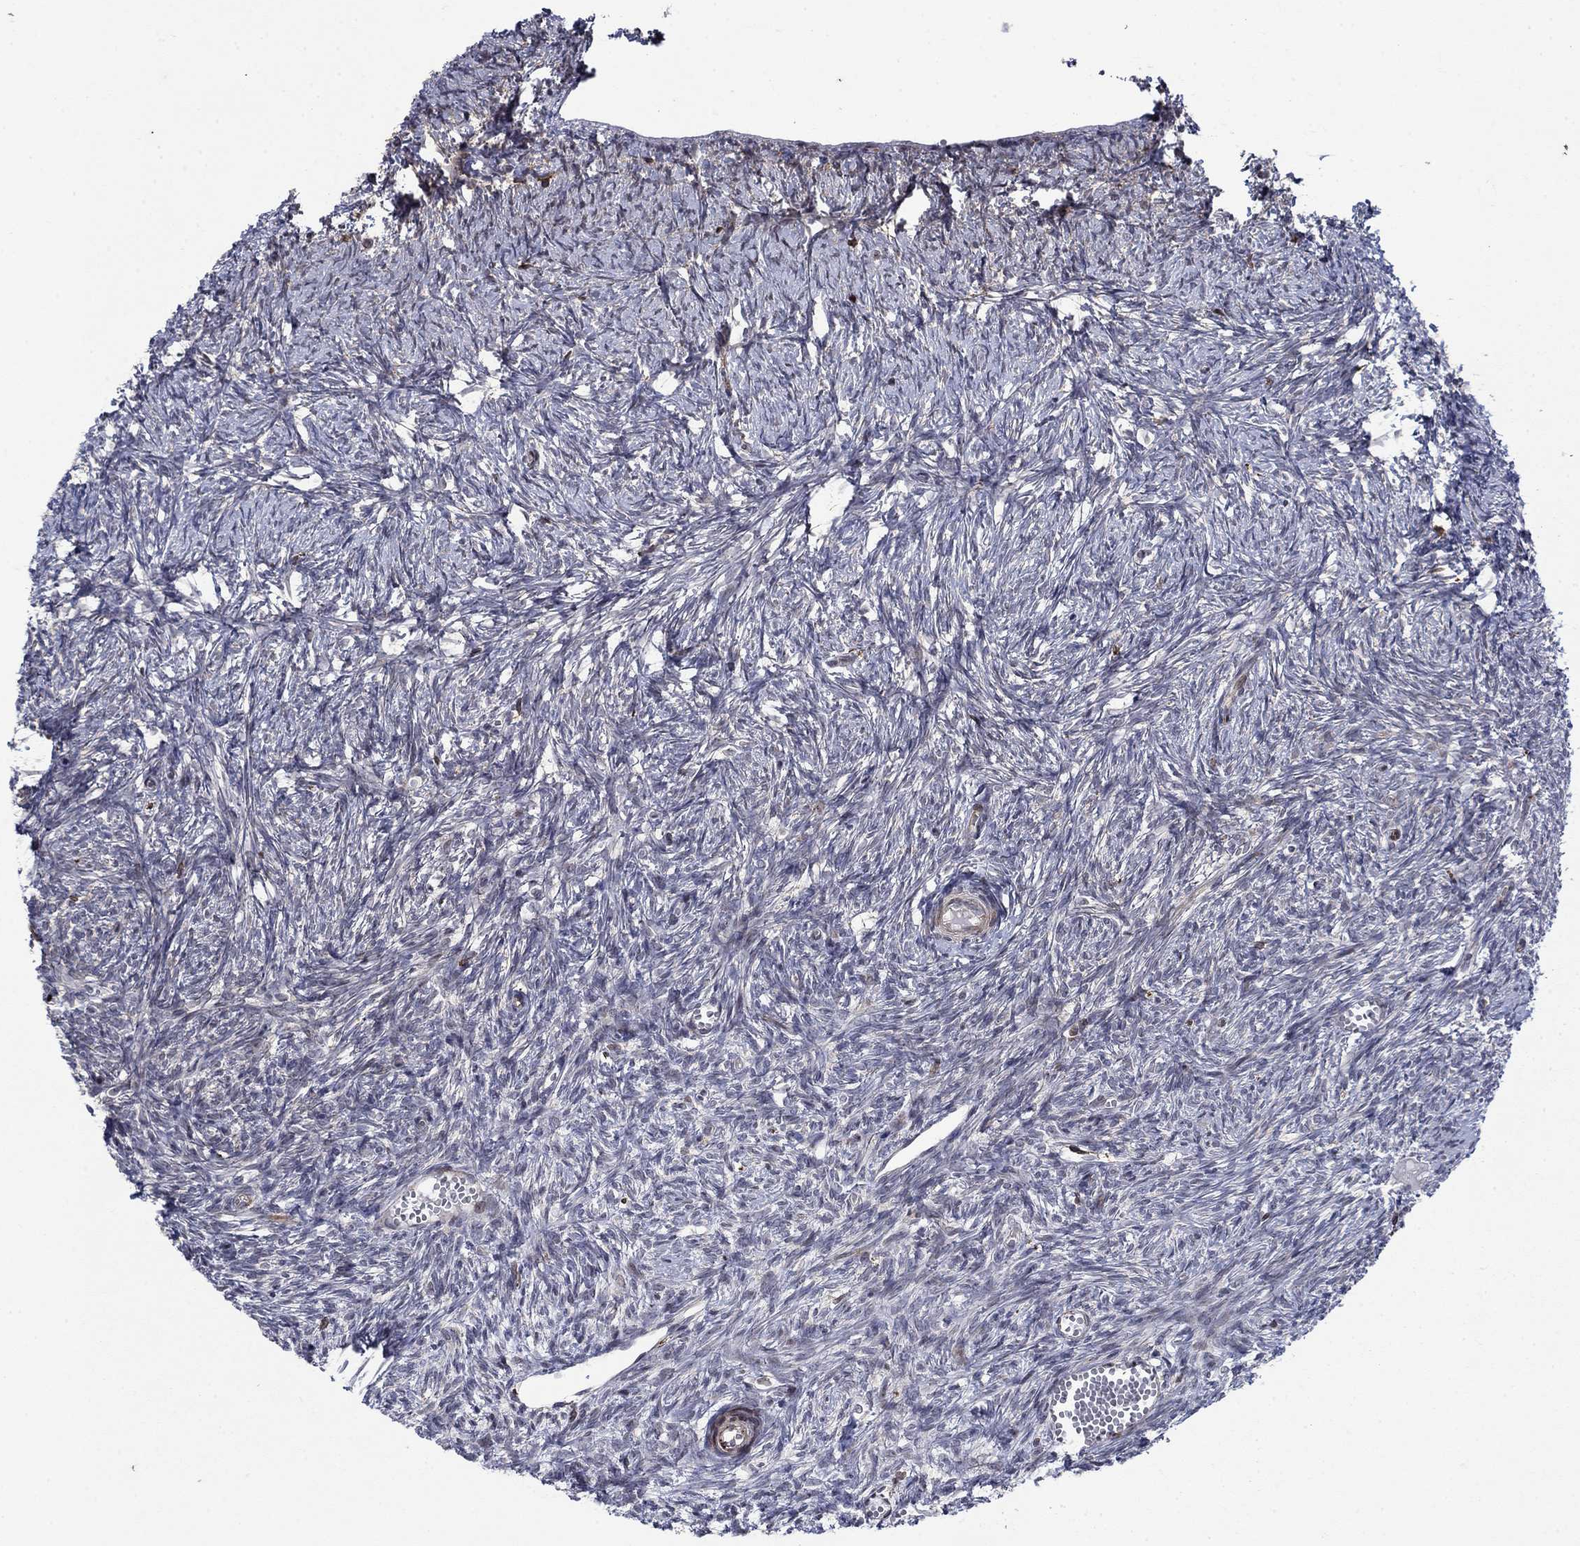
{"staining": {"intensity": "negative", "quantity": "none", "location": "none"}, "tissue": "ovary", "cell_type": "Ovarian stroma cells", "image_type": "normal", "snomed": [{"axis": "morphology", "description": "Normal tissue, NOS"}, {"axis": "topography", "description": "Ovary"}], "caption": "A high-resolution image shows immunohistochemistry staining of benign ovary, which reveals no significant staining in ovarian stroma cells. The staining is performed using DAB brown chromogen with nuclei counter-stained in using hematoxylin.", "gene": "DHRS7", "patient": {"sex": "female", "age": 43}}